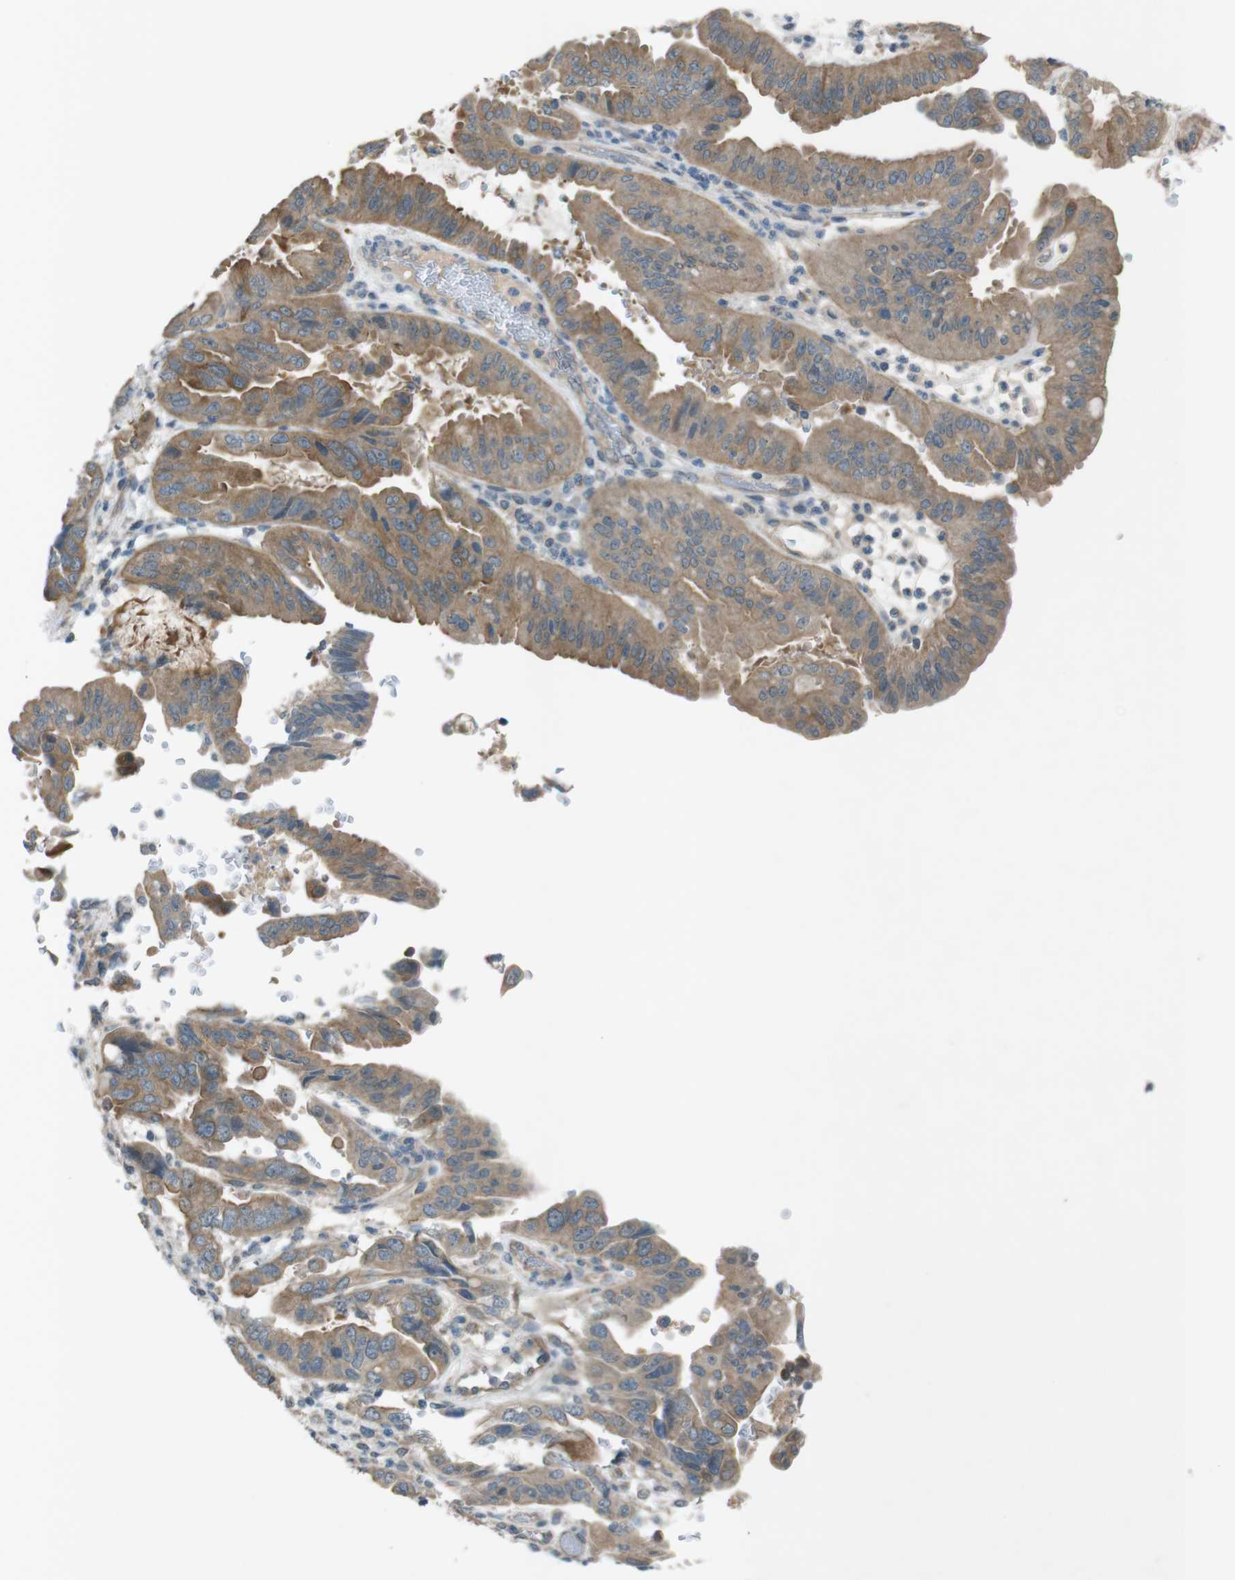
{"staining": {"intensity": "moderate", "quantity": ">75%", "location": "cytoplasmic/membranous"}, "tissue": "pancreatic cancer", "cell_type": "Tumor cells", "image_type": "cancer", "snomed": [{"axis": "morphology", "description": "Adenocarcinoma, NOS"}, {"axis": "topography", "description": "Pancreas"}], "caption": "Adenocarcinoma (pancreatic) was stained to show a protein in brown. There is medium levels of moderate cytoplasmic/membranous staining in about >75% of tumor cells.", "gene": "TMEM41B", "patient": {"sex": "male", "age": 70}}